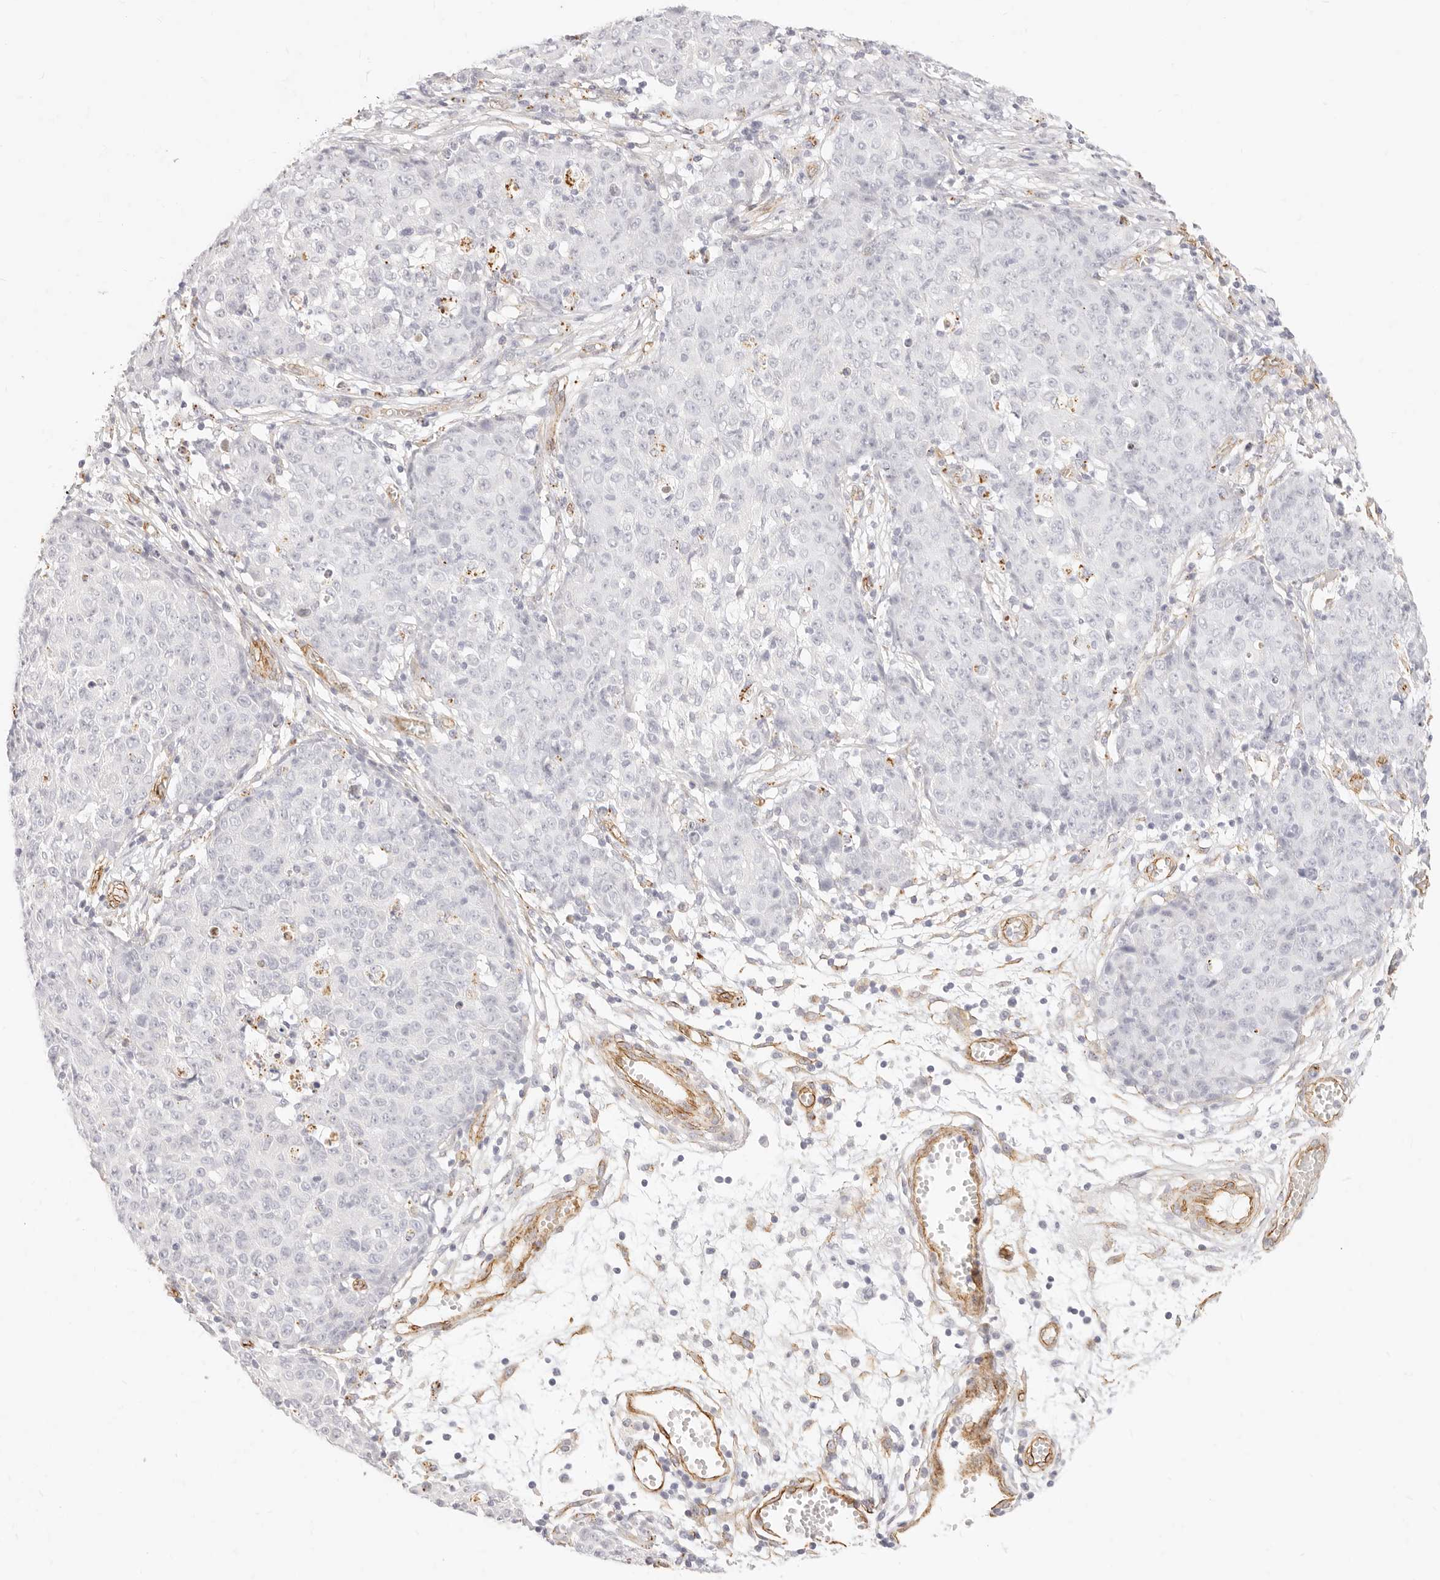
{"staining": {"intensity": "negative", "quantity": "none", "location": "none"}, "tissue": "ovarian cancer", "cell_type": "Tumor cells", "image_type": "cancer", "snomed": [{"axis": "morphology", "description": "Carcinoma, endometroid"}, {"axis": "topography", "description": "Ovary"}], "caption": "The IHC image has no significant staining in tumor cells of endometroid carcinoma (ovarian) tissue.", "gene": "NUS1", "patient": {"sex": "female", "age": 42}}